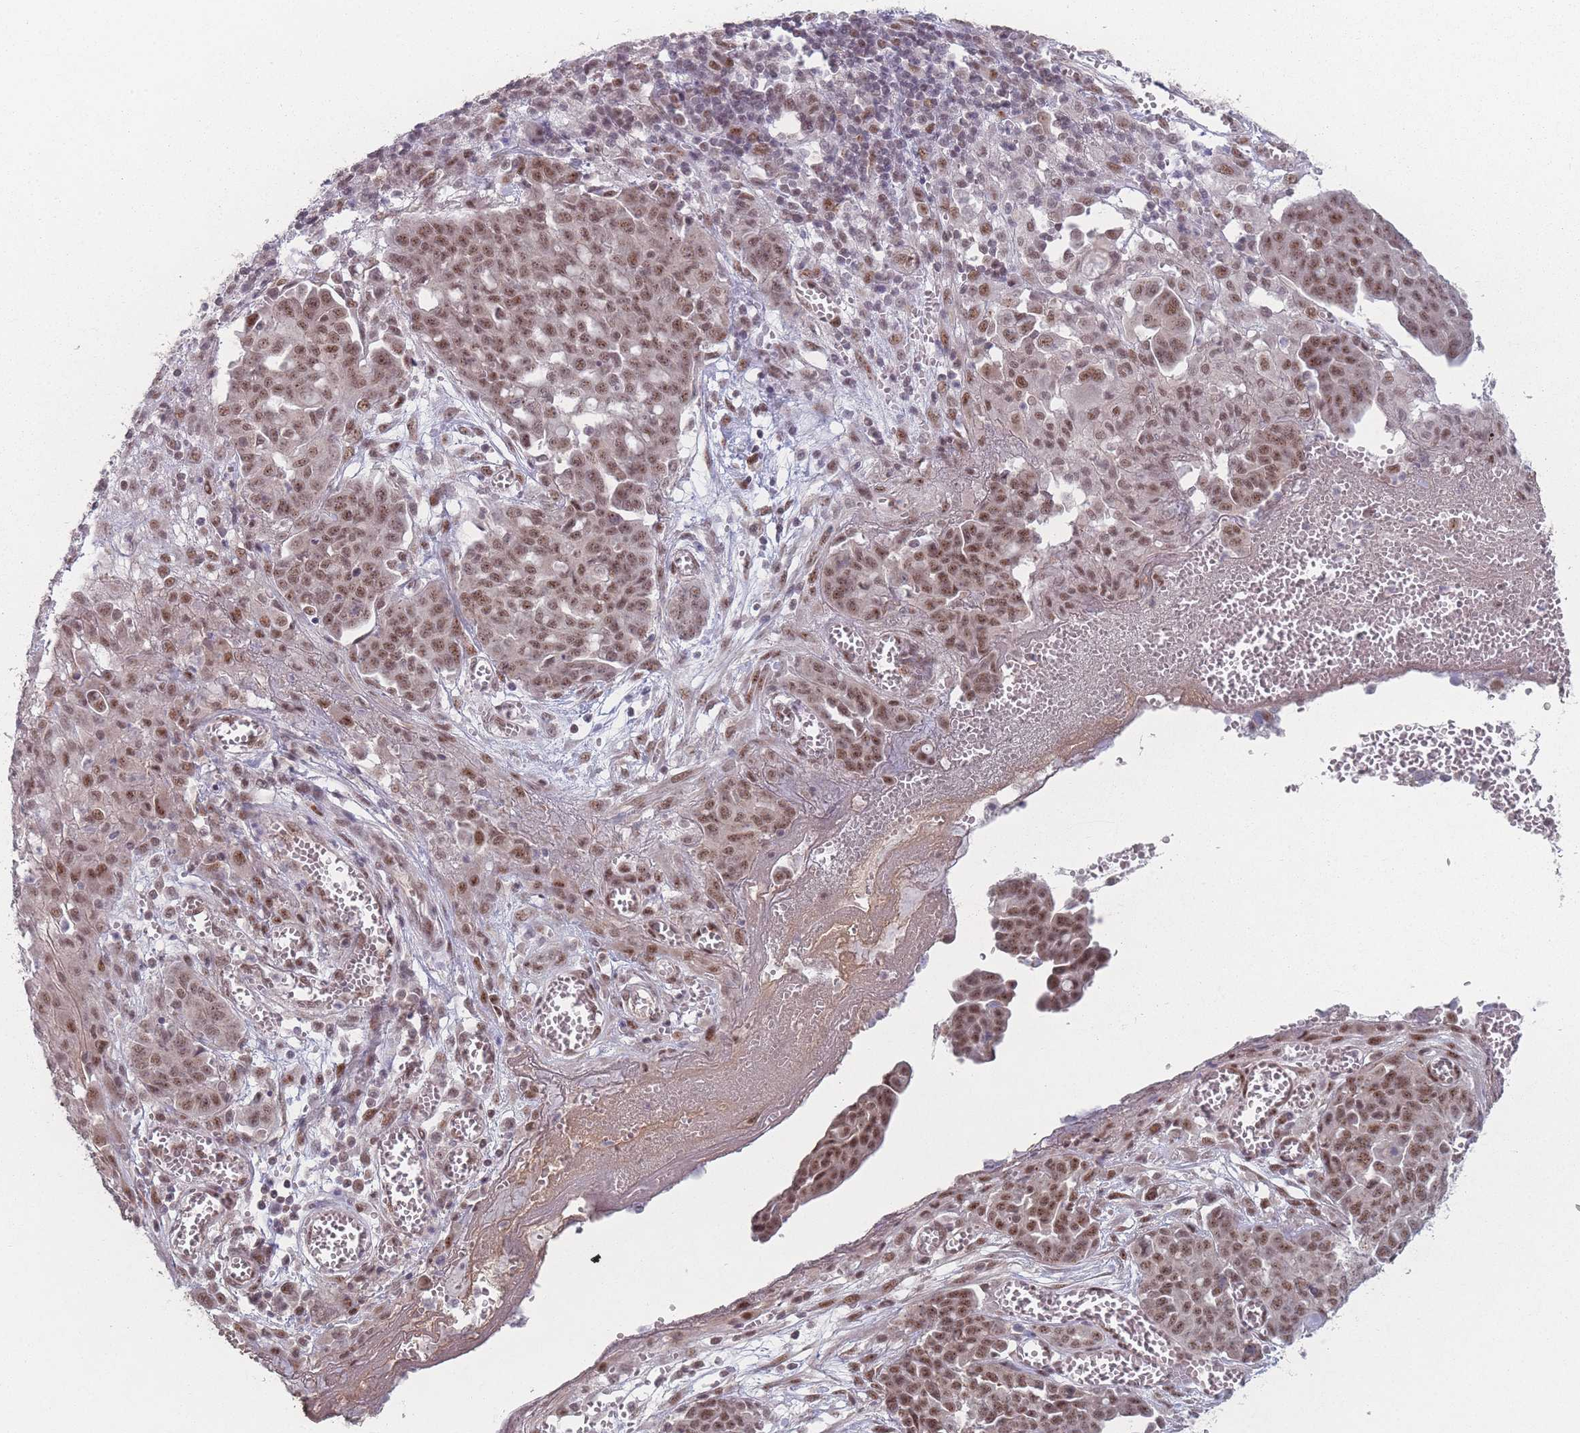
{"staining": {"intensity": "moderate", "quantity": ">75%", "location": "nuclear"}, "tissue": "ovarian cancer", "cell_type": "Tumor cells", "image_type": "cancer", "snomed": [{"axis": "morphology", "description": "Cystadenocarcinoma, serous, NOS"}, {"axis": "topography", "description": "Soft tissue"}, {"axis": "topography", "description": "Ovary"}], "caption": "Human ovarian serous cystadenocarcinoma stained with a brown dye shows moderate nuclear positive staining in approximately >75% of tumor cells.", "gene": "ZC3H14", "patient": {"sex": "female", "age": 57}}